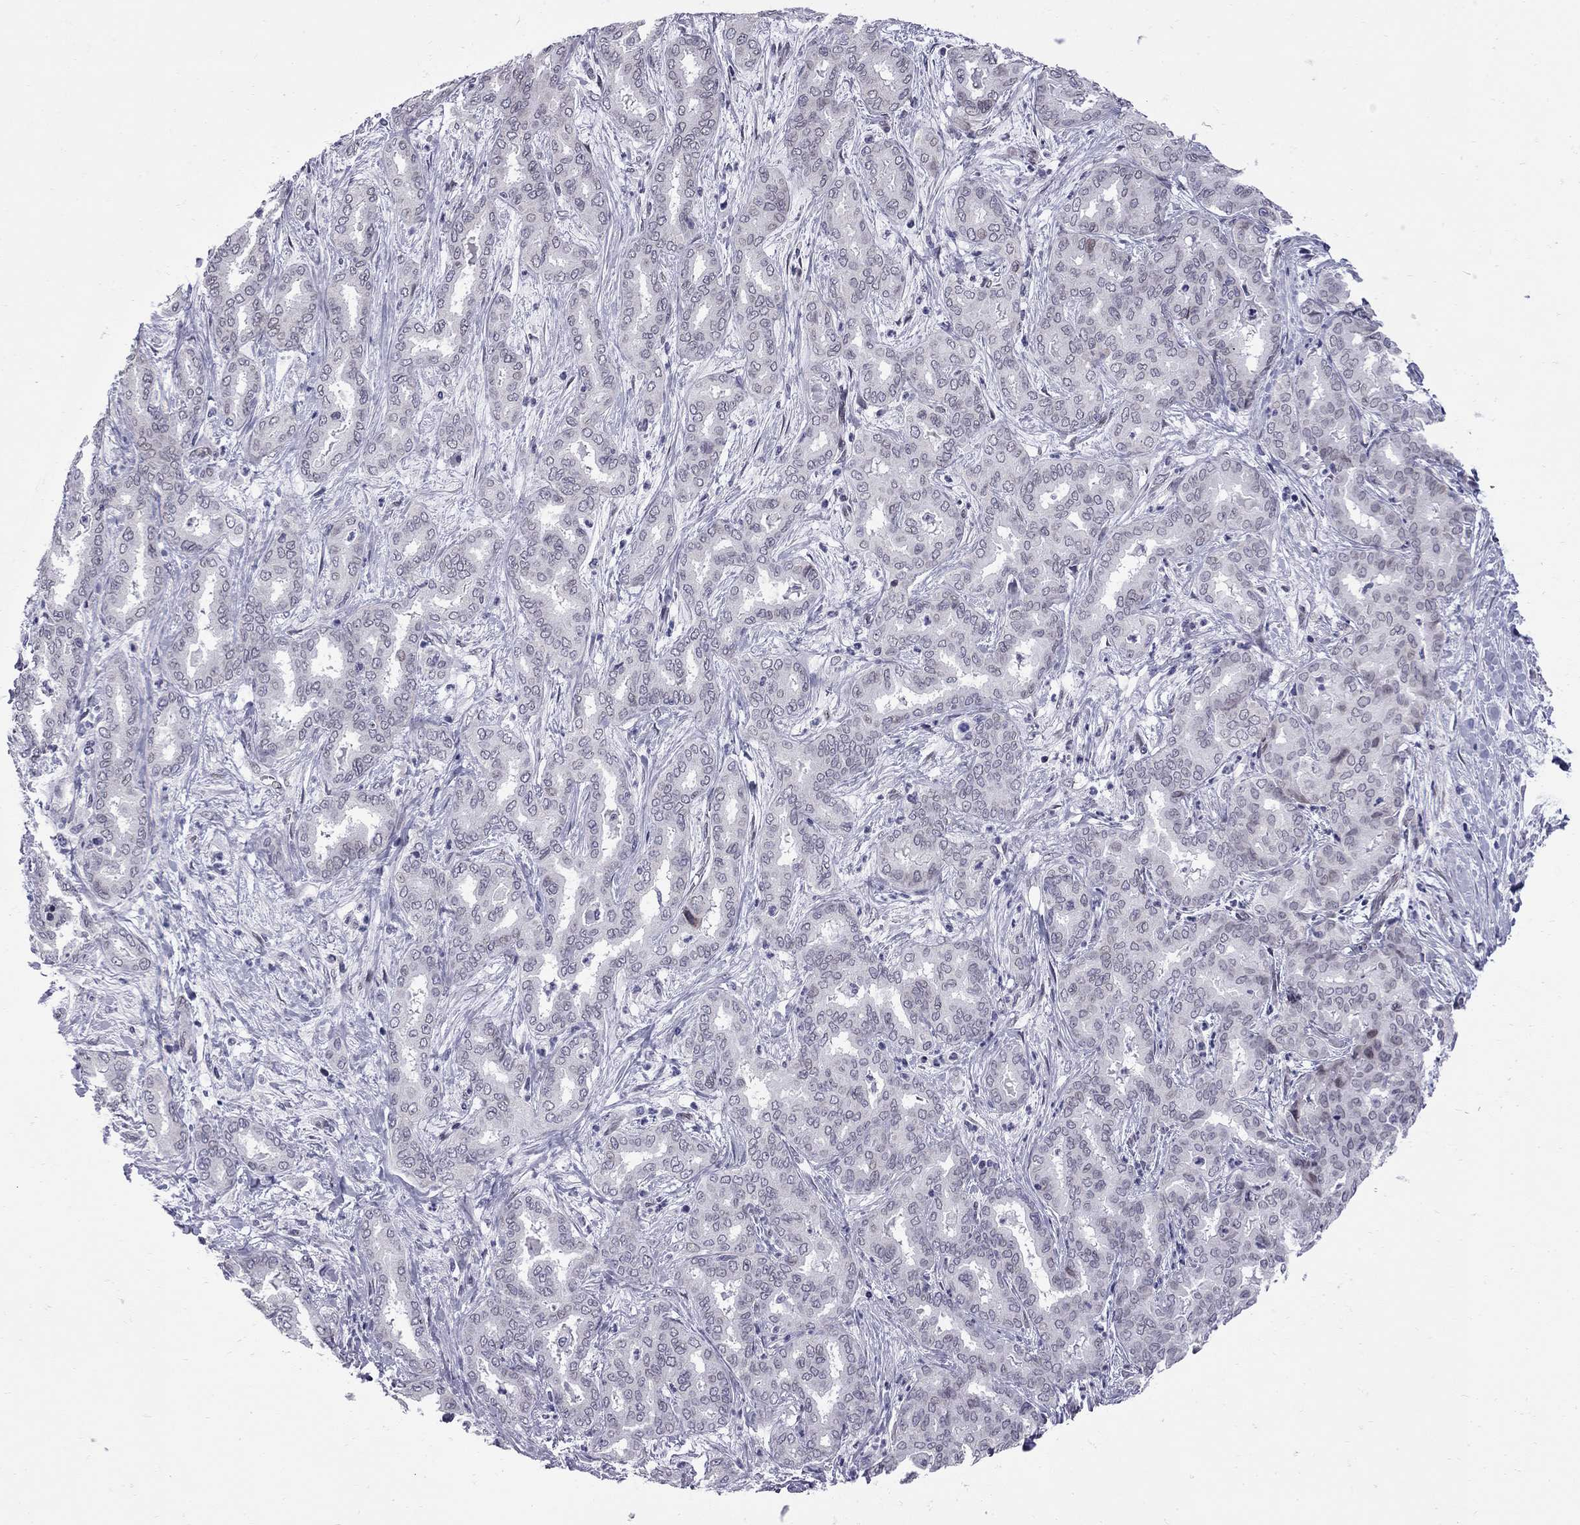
{"staining": {"intensity": "negative", "quantity": "none", "location": "none"}, "tissue": "liver cancer", "cell_type": "Tumor cells", "image_type": "cancer", "snomed": [{"axis": "morphology", "description": "Cholangiocarcinoma"}, {"axis": "topography", "description": "Liver"}], "caption": "Immunohistochemistry (IHC) micrograph of human liver cancer (cholangiocarcinoma) stained for a protein (brown), which displays no staining in tumor cells. The staining was performed using DAB (3,3'-diaminobenzidine) to visualize the protein expression in brown, while the nuclei were stained in blue with hematoxylin (Magnification: 20x).", "gene": "CLTCL1", "patient": {"sex": "female", "age": 64}}